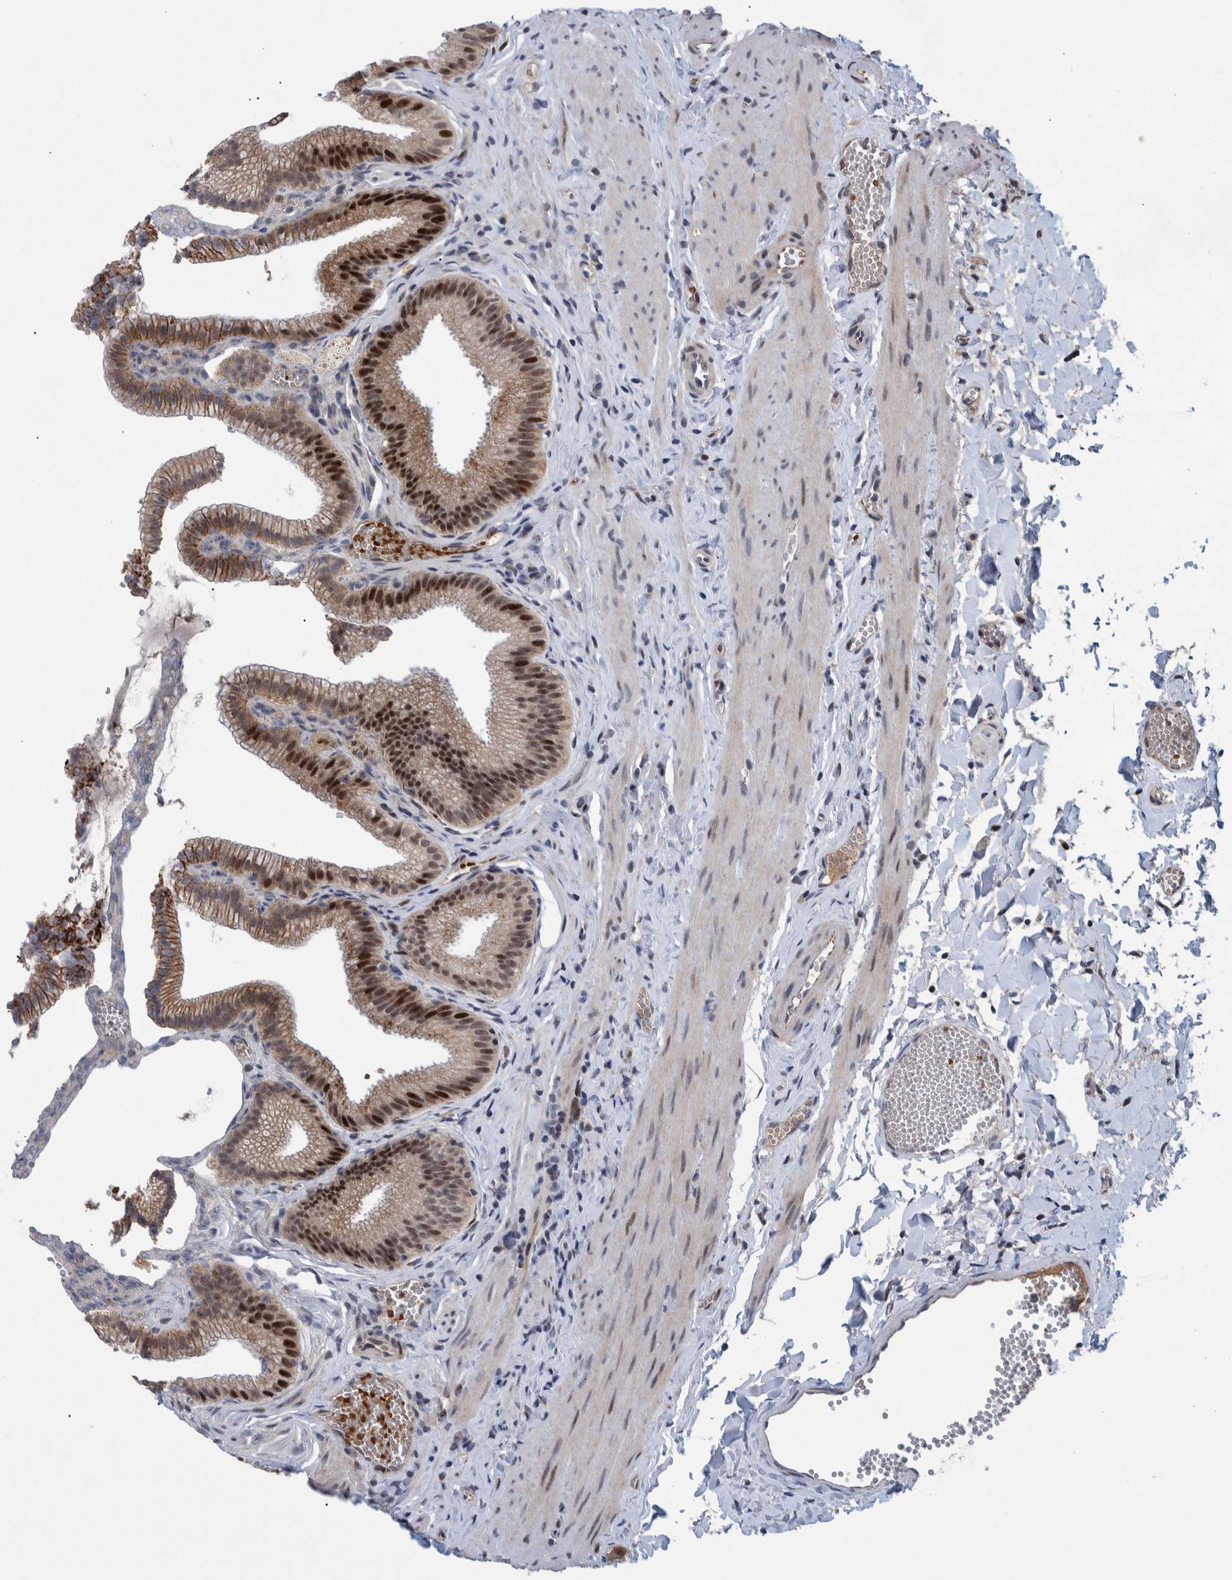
{"staining": {"intensity": "strong", "quantity": "25%-75%", "location": "cytoplasmic/membranous,nuclear"}, "tissue": "gallbladder", "cell_type": "Glandular cells", "image_type": "normal", "snomed": [{"axis": "morphology", "description": "Normal tissue, NOS"}, {"axis": "topography", "description": "Gallbladder"}], "caption": "A micrograph showing strong cytoplasmic/membranous,nuclear expression in about 25%-75% of glandular cells in unremarkable gallbladder, as visualized by brown immunohistochemical staining.", "gene": "ESRP1", "patient": {"sex": "male", "age": 38}}